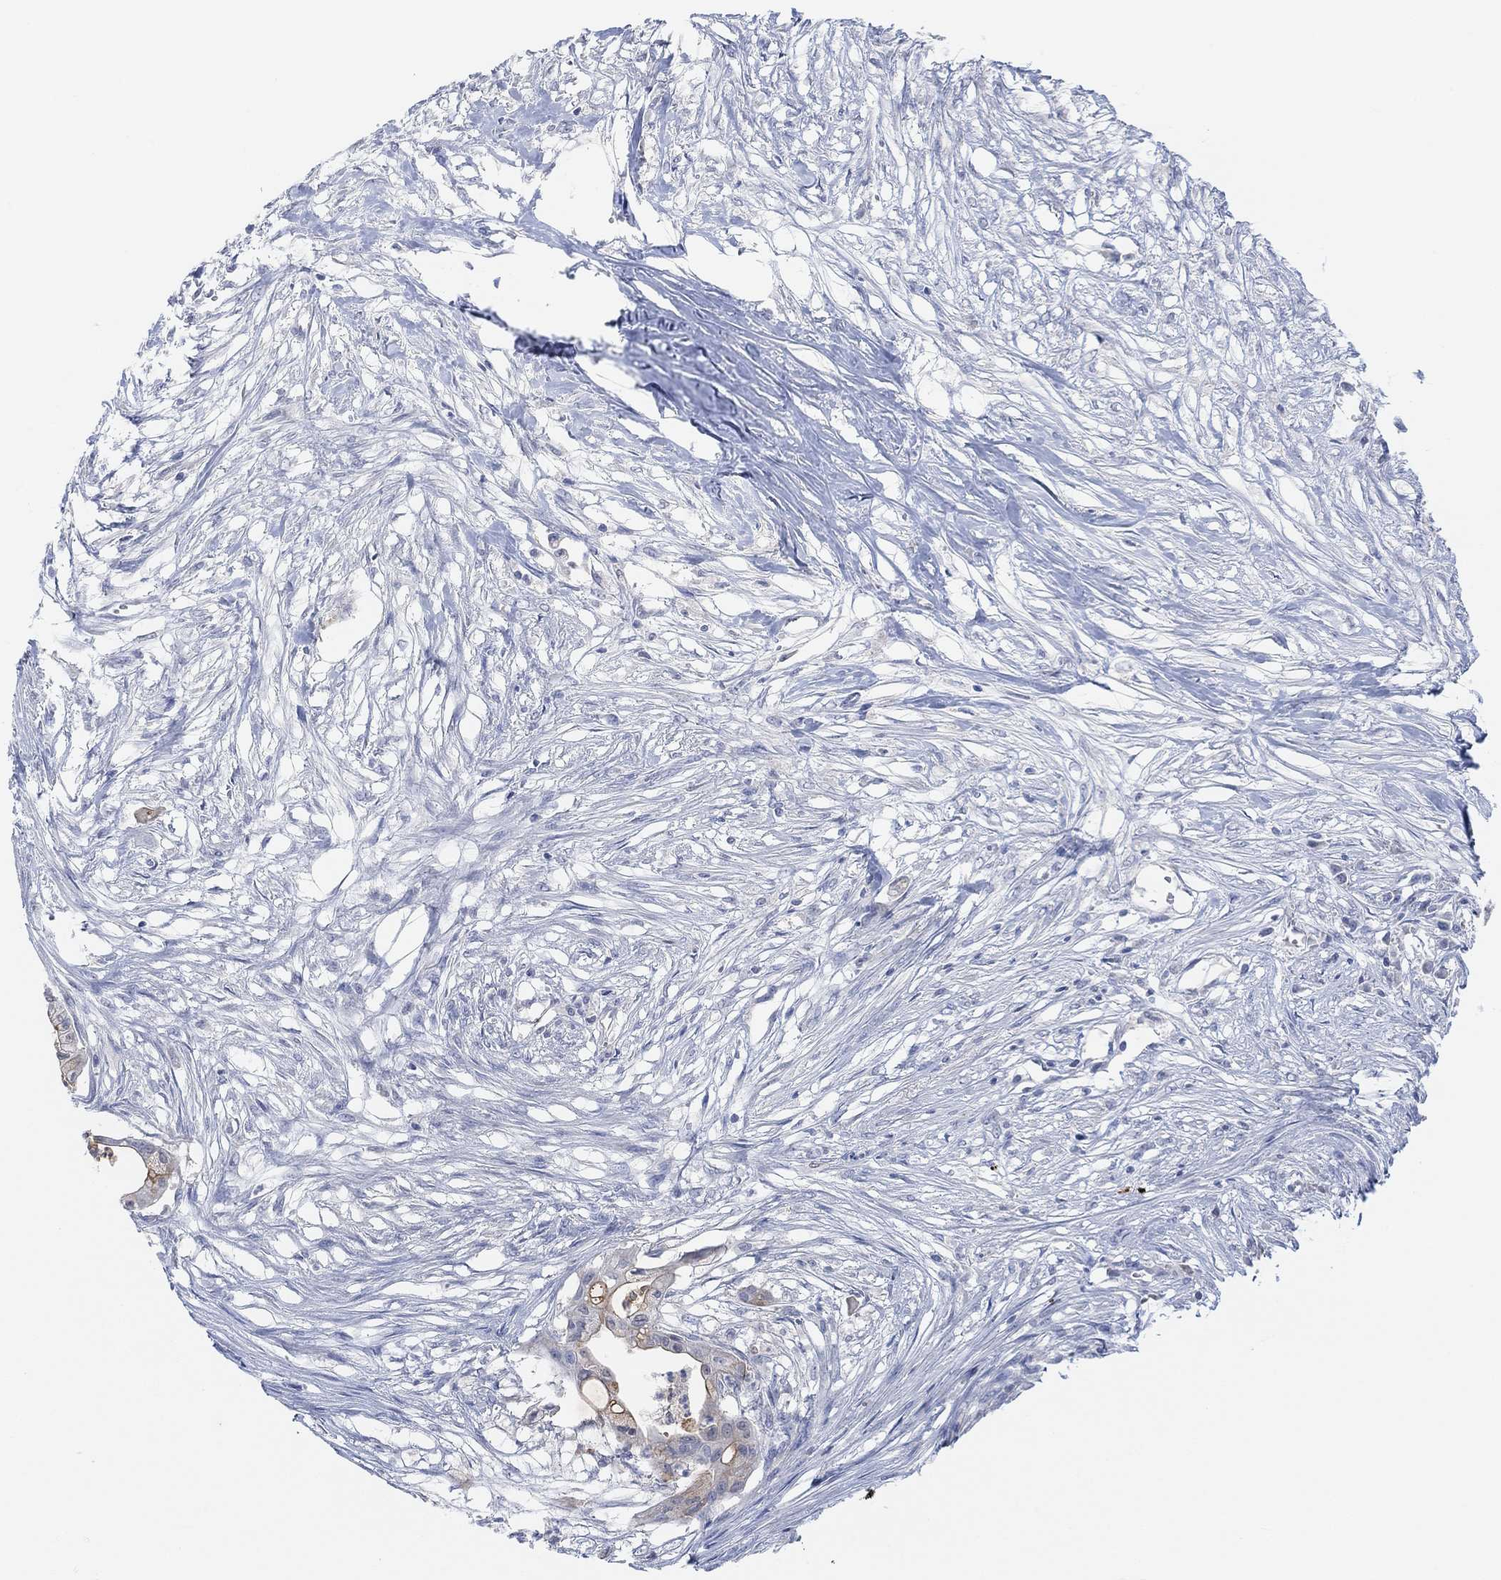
{"staining": {"intensity": "moderate", "quantity": "<25%", "location": "cytoplasmic/membranous"}, "tissue": "pancreatic cancer", "cell_type": "Tumor cells", "image_type": "cancer", "snomed": [{"axis": "morphology", "description": "Normal tissue, NOS"}, {"axis": "morphology", "description": "Adenocarcinoma, NOS"}, {"axis": "topography", "description": "Pancreas"}], "caption": "Pancreatic adenocarcinoma stained with a protein marker exhibits moderate staining in tumor cells.", "gene": "MUC1", "patient": {"sex": "female", "age": 58}}